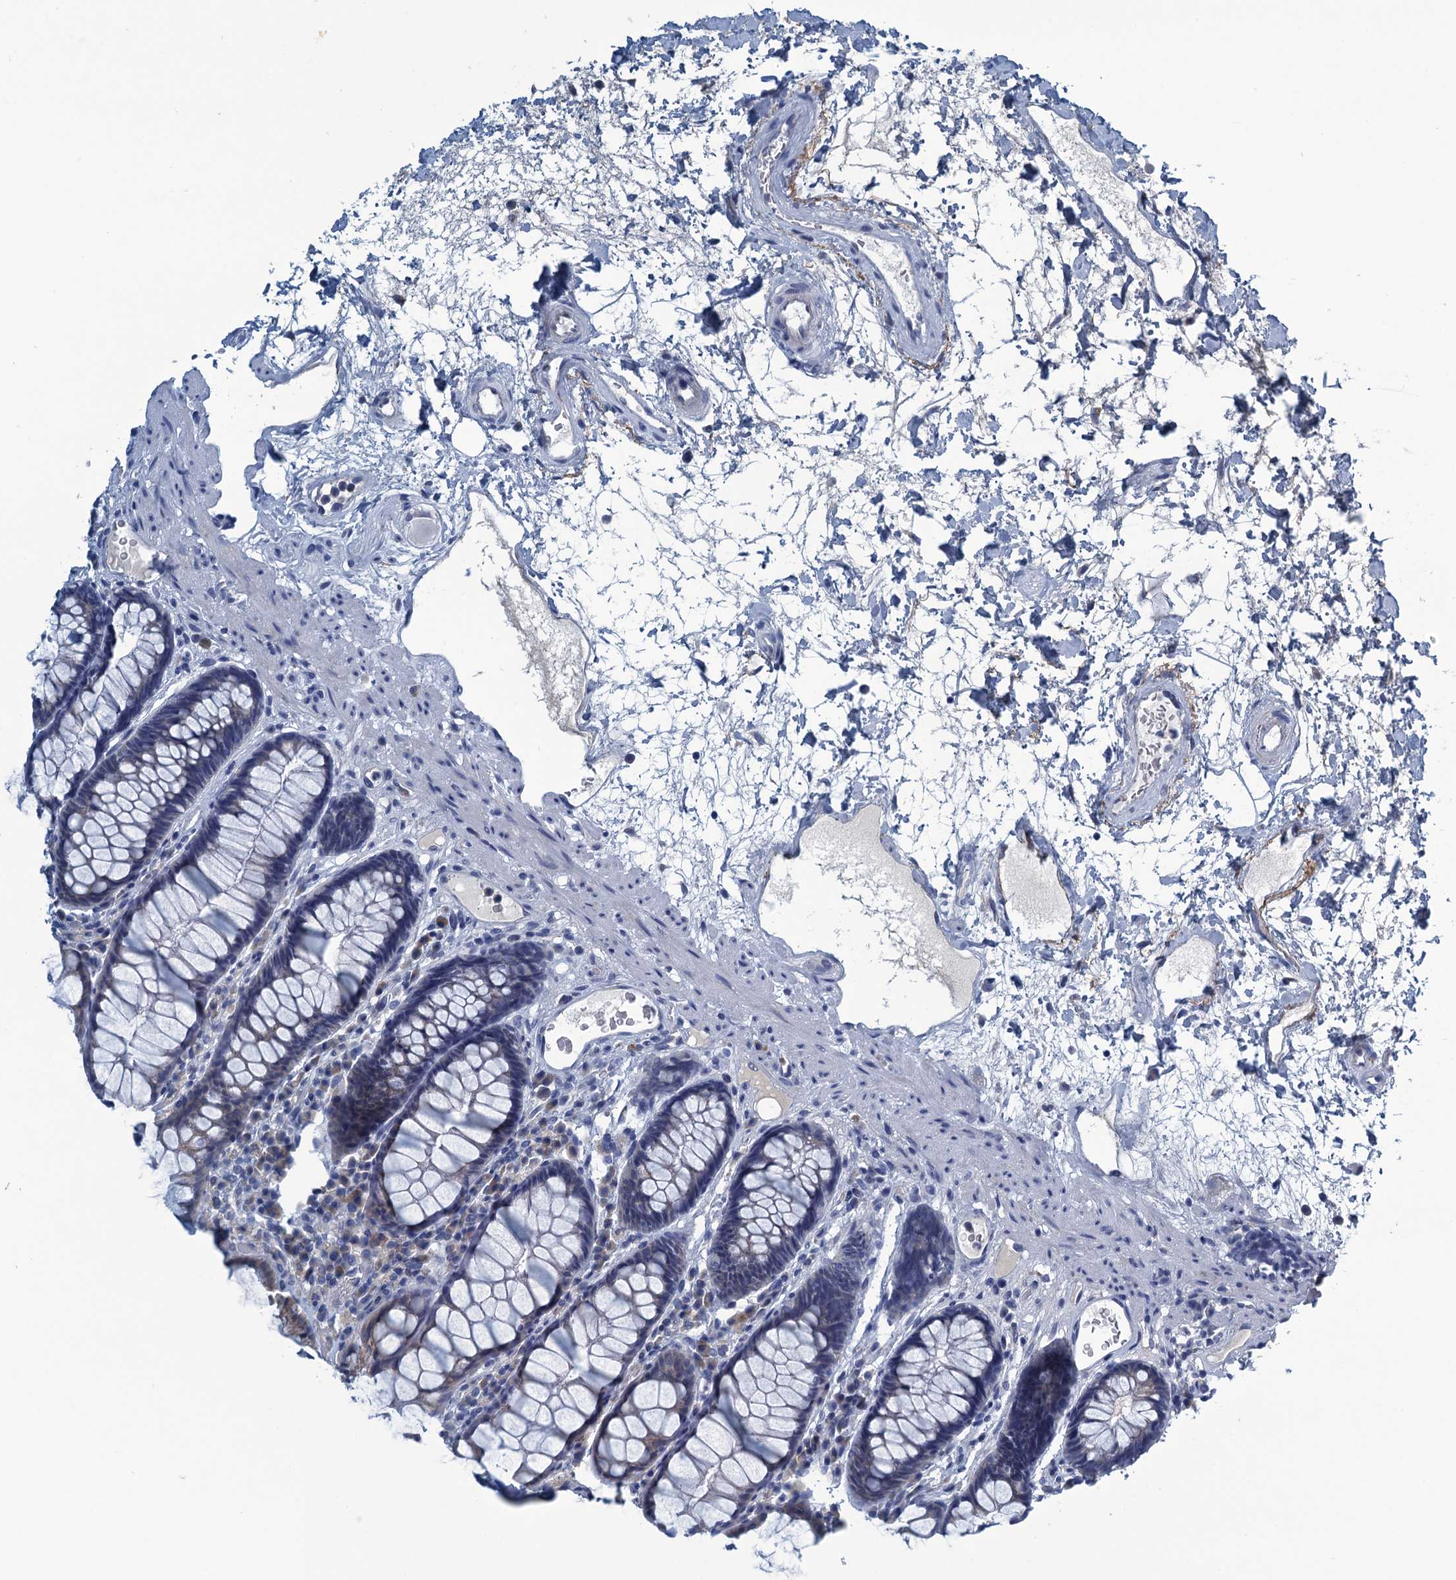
{"staining": {"intensity": "weak", "quantity": "<25%", "location": "cytoplasmic/membranous"}, "tissue": "rectum", "cell_type": "Glandular cells", "image_type": "normal", "snomed": [{"axis": "morphology", "description": "Normal tissue, NOS"}, {"axis": "topography", "description": "Rectum"}], "caption": "Rectum was stained to show a protein in brown. There is no significant positivity in glandular cells. (DAB immunohistochemistry with hematoxylin counter stain).", "gene": "C10orf88", "patient": {"sex": "male", "age": 64}}